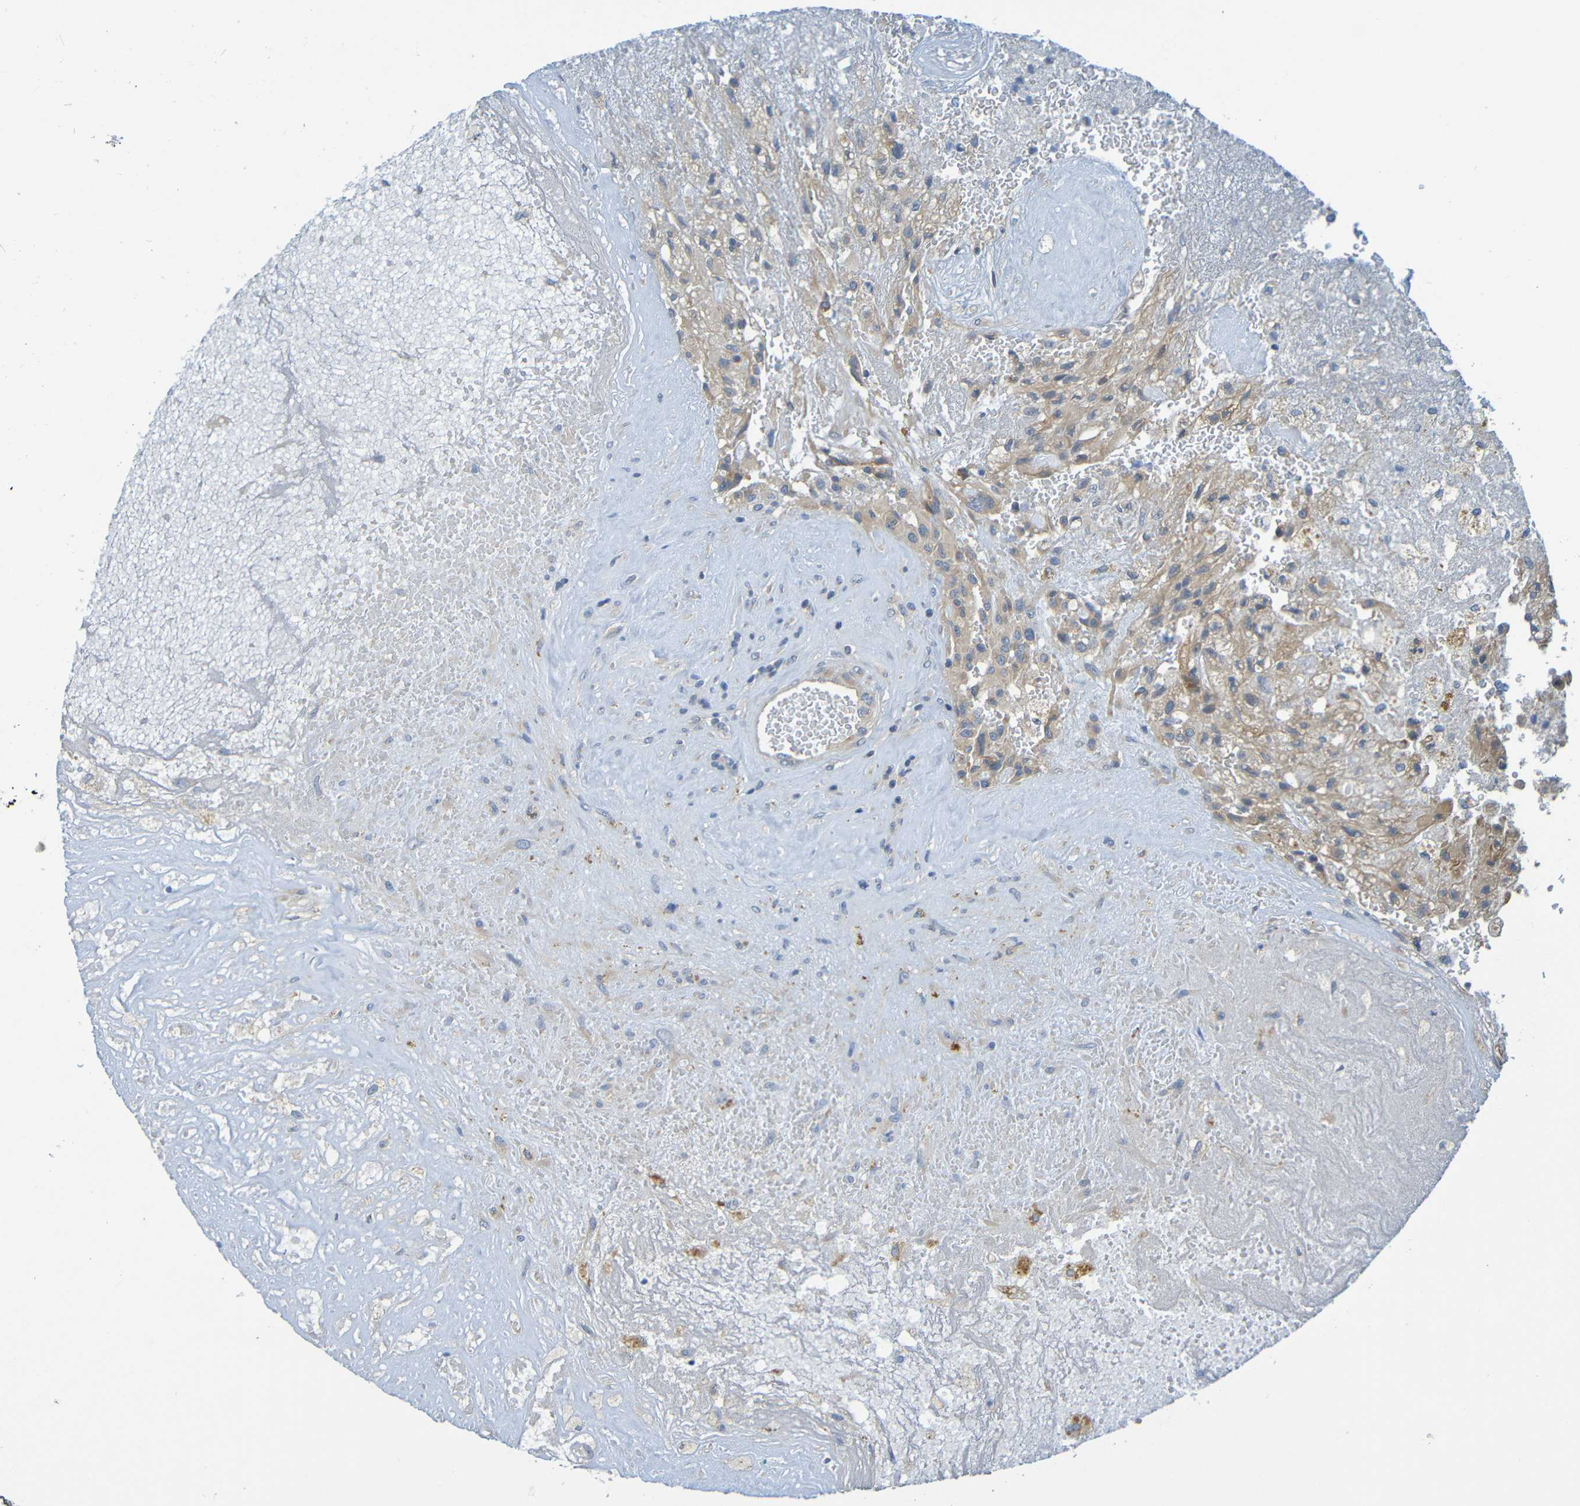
{"staining": {"intensity": "moderate", "quantity": ">75%", "location": "cytoplasmic/membranous"}, "tissue": "glioma", "cell_type": "Tumor cells", "image_type": "cancer", "snomed": [{"axis": "morphology", "description": "Normal tissue, NOS"}, {"axis": "morphology", "description": "Glioma, malignant, High grade"}, {"axis": "topography", "description": "Cerebral cortex"}], "caption": "Immunohistochemical staining of malignant glioma (high-grade) demonstrates medium levels of moderate cytoplasmic/membranous protein expression in approximately >75% of tumor cells. The protein is stained brown, and the nuclei are stained in blue (DAB IHC with brightfield microscopy, high magnification).", "gene": "CYP4F2", "patient": {"sex": "male", "age": 56}}